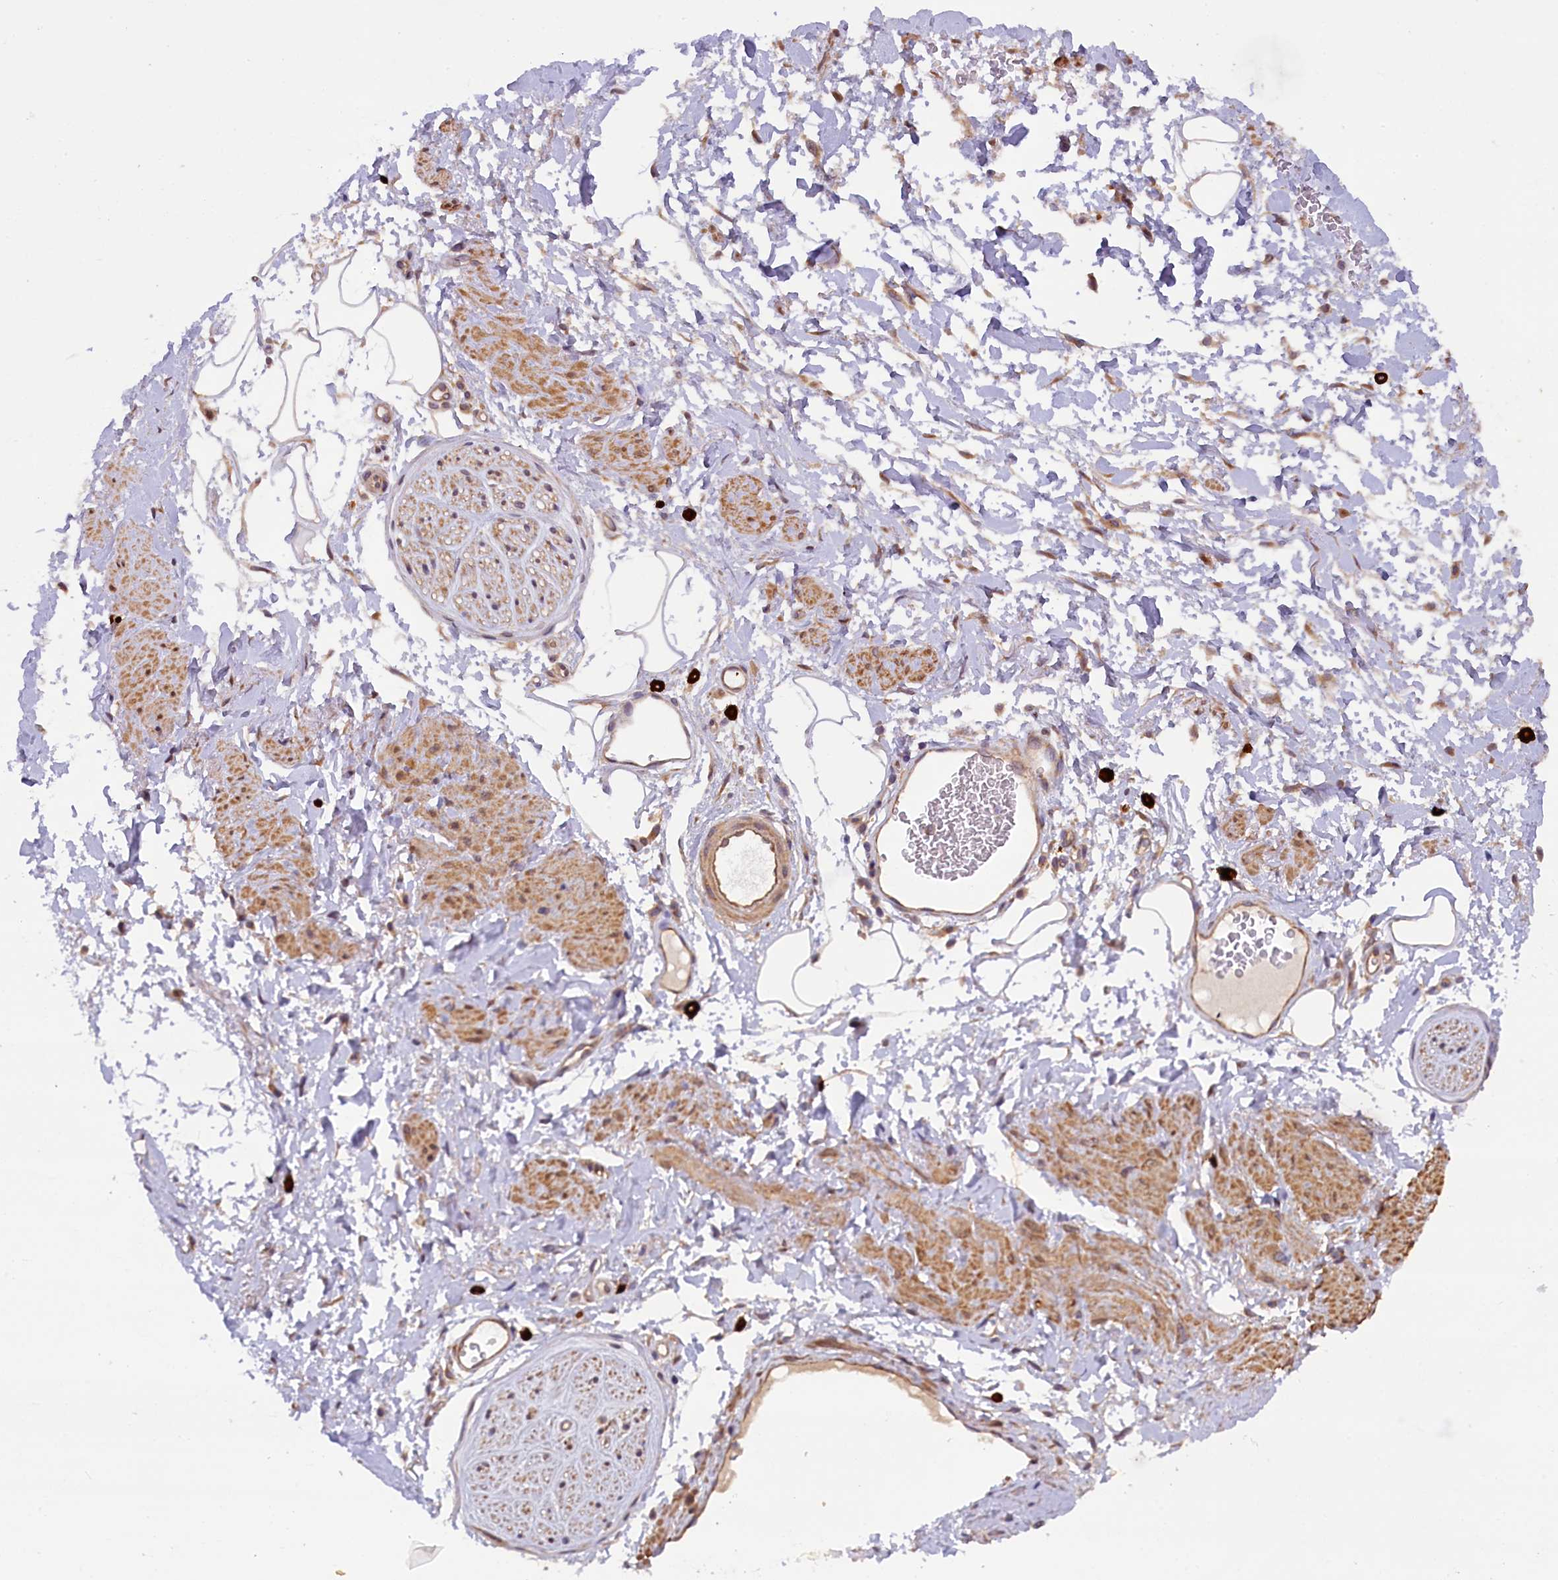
{"staining": {"intensity": "moderate", "quantity": "25%-75%", "location": "cytoplasmic/membranous"}, "tissue": "adipose tissue", "cell_type": "Adipocytes", "image_type": "normal", "snomed": [{"axis": "morphology", "description": "Normal tissue, NOS"}, {"axis": "morphology", "description": "Adenocarcinoma, NOS"}, {"axis": "topography", "description": "Rectum"}, {"axis": "topography", "description": "Vagina"}, {"axis": "topography", "description": "Peripheral nerve tissue"}], "caption": "DAB (3,3'-diaminobenzidine) immunohistochemical staining of benign adipose tissue demonstrates moderate cytoplasmic/membranous protein positivity in about 25%-75% of adipocytes. (brown staining indicates protein expression, while blue staining denotes nuclei).", "gene": "CCDC9B", "patient": {"sex": "female", "age": 71}}